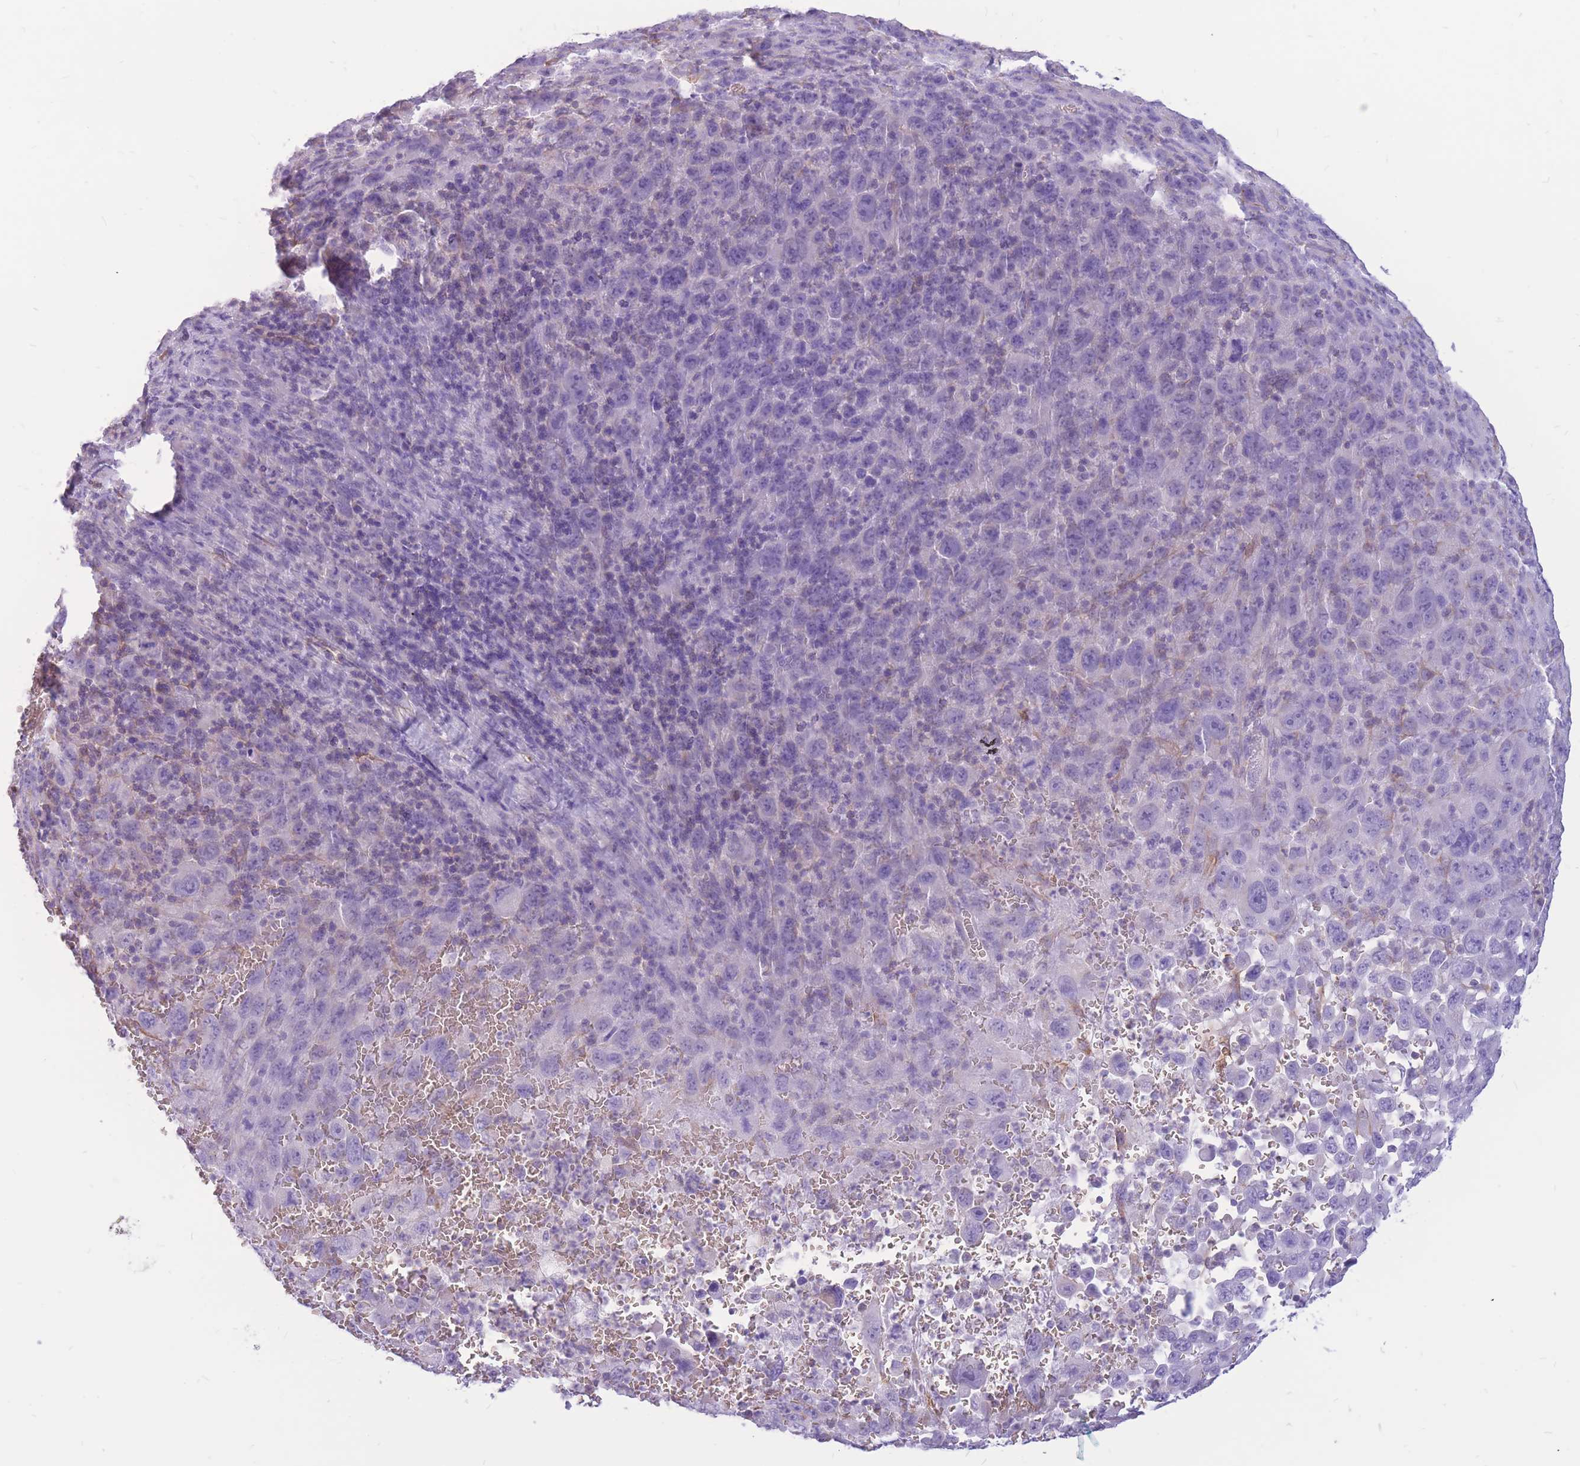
{"staining": {"intensity": "negative", "quantity": "none", "location": "none"}, "tissue": "melanoma", "cell_type": "Tumor cells", "image_type": "cancer", "snomed": [{"axis": "morphology", "description": "Malignant melanoma, Metastatic site"}, {"axis": "topography", "description": "Skin"}], "caption": "A micrograph of human melanoma is negative for staining in tumor cells.", "gene": "ADD2", "patient": {"sex": "female", "age": 56}}